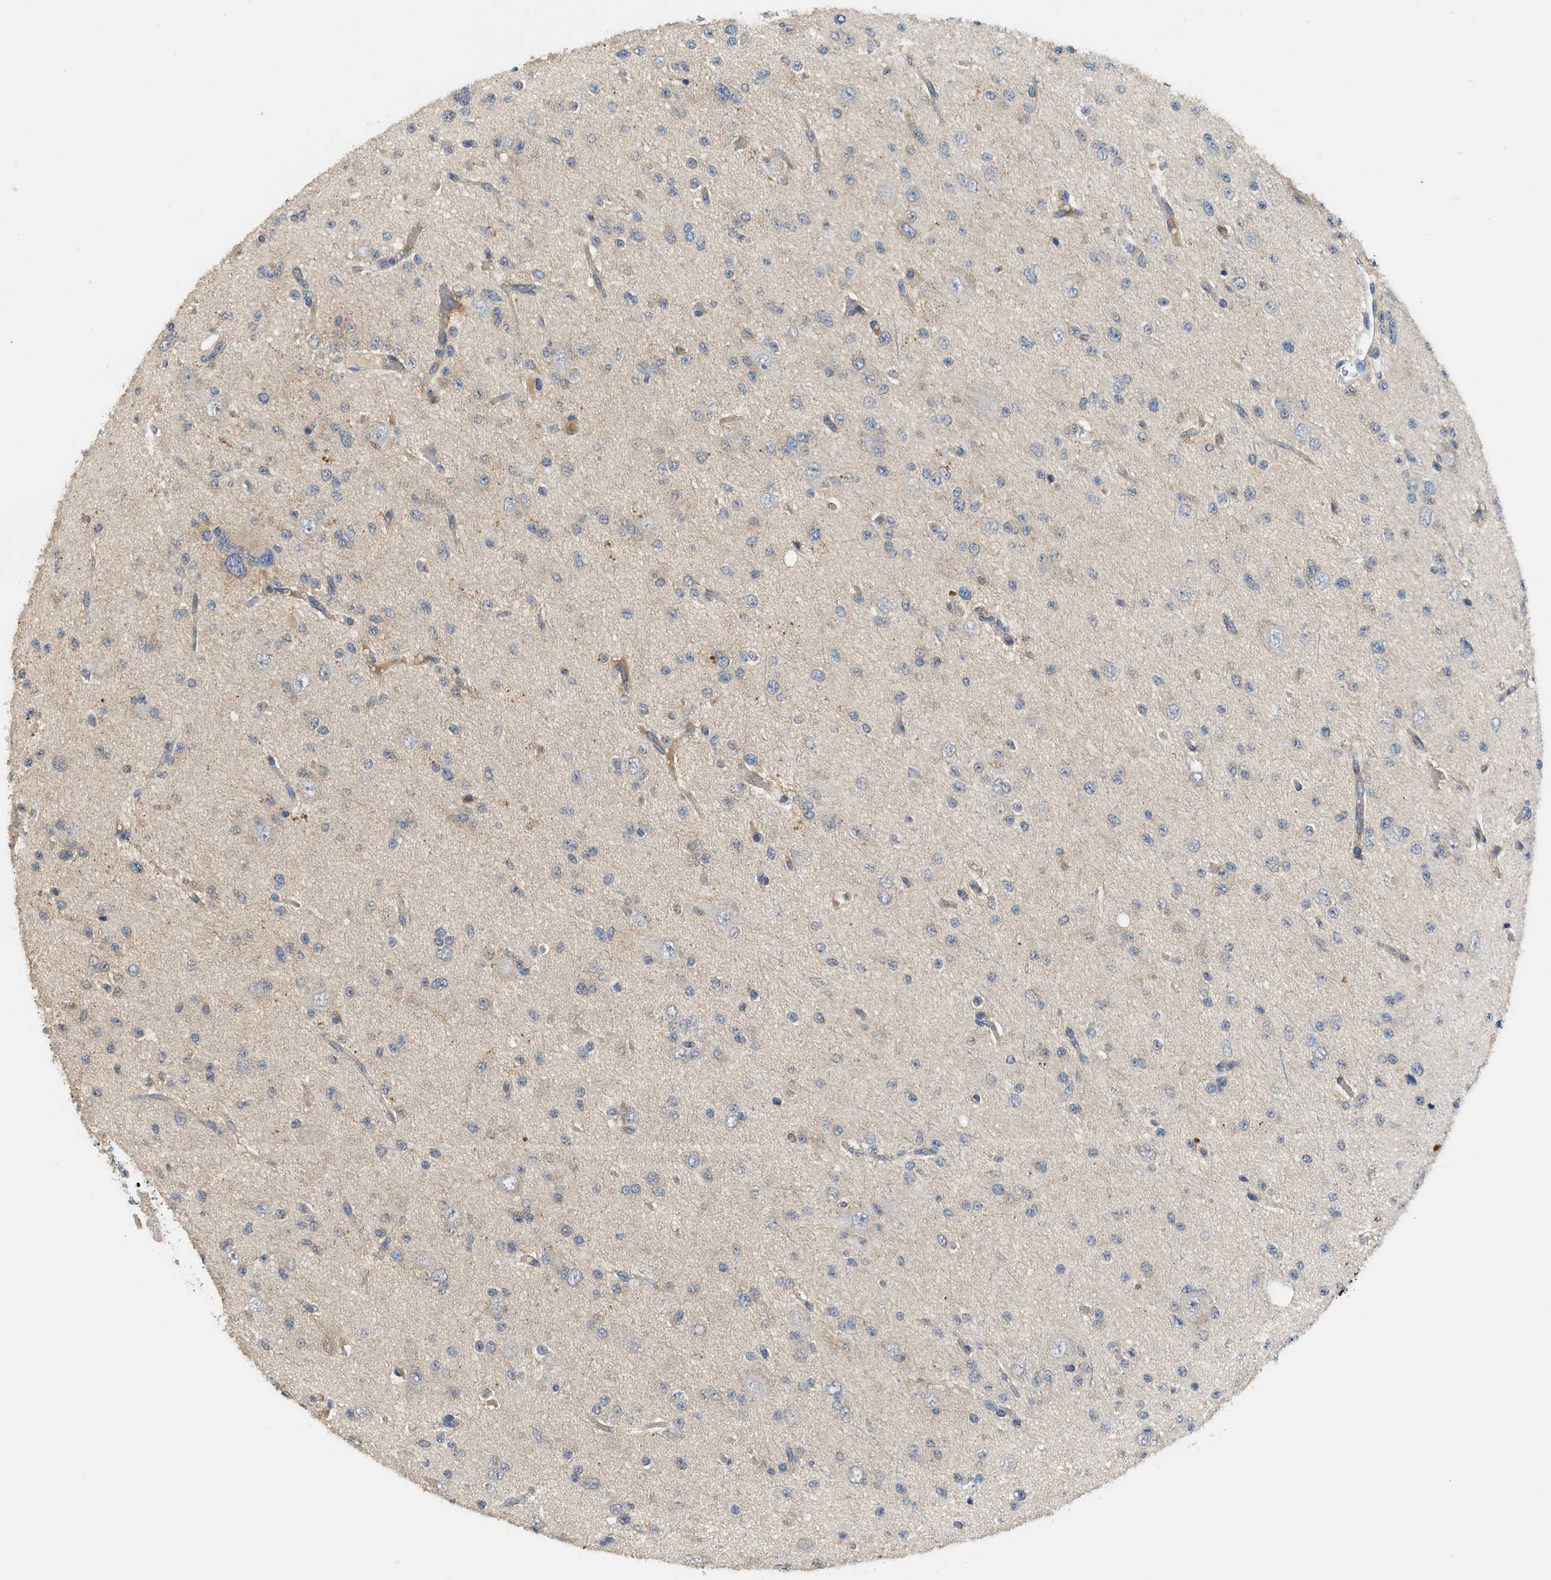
{"staining": {"intensity": "weak", "quantity": "<25%", "location": "cytoplasmic/membranous"}, "tissue": "glioma", "cell_type": "Tumor cells", "image_type": "cancer", "snomed": [{"axis": "morphology", "description": "Glioma, malignant, Low grade"}, {"axis": "topography", "description": "Brain"}], "caption": "Human glioma stained for a protein using immunohistochemistry (IHC) displays no positivity in tumor cells.", "gene": "RHBDF2", "patient": {"sex": "male", "age": 38}}